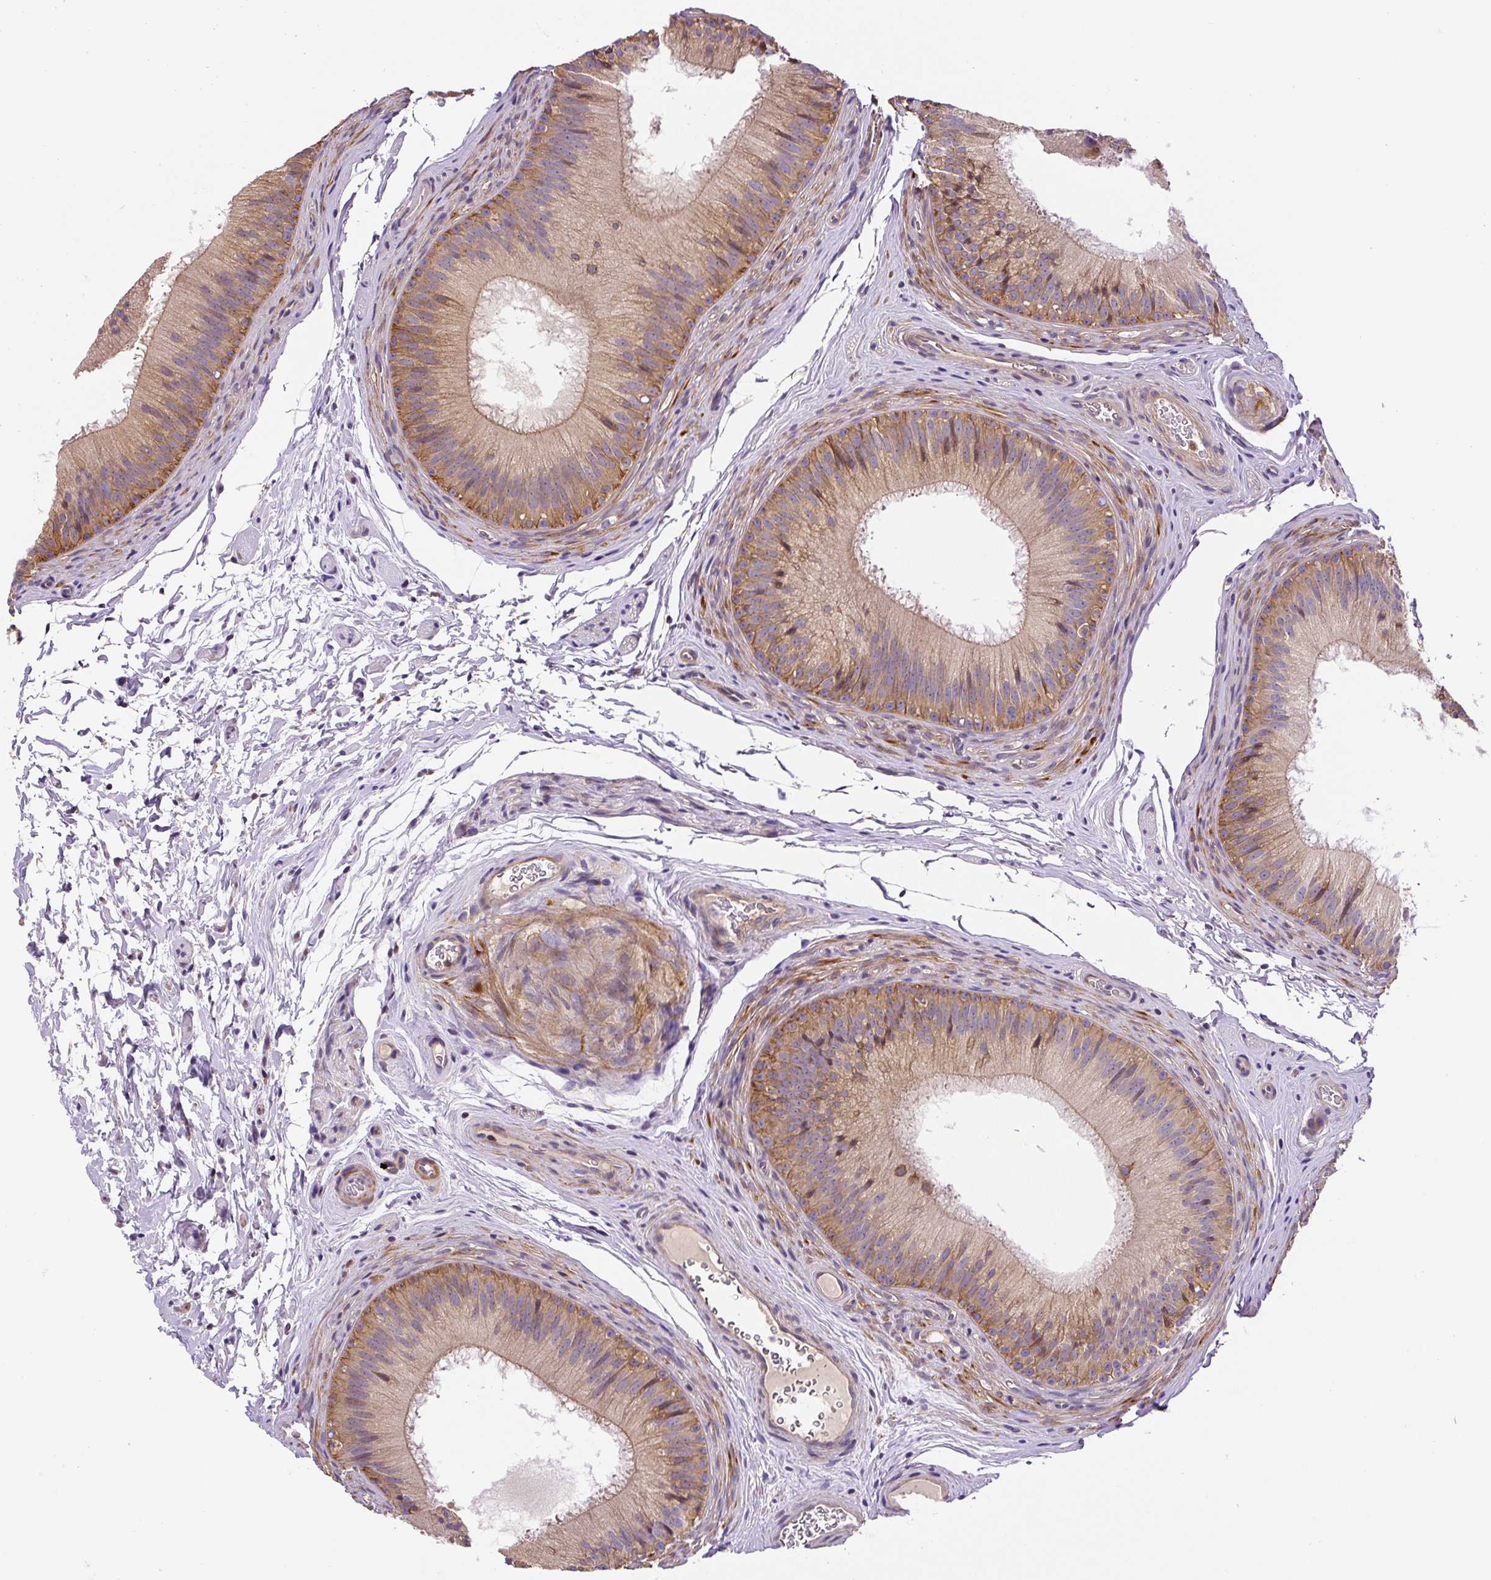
{"staining": {"intensity": "moderate", "quantity": ">75%", "location": "cytoplasmic/membranous"}, "tissue": "epididymis", "cell_type": "Glandular cells", "image_type": "normal", "snomed": [{"axis": "morphology", "description": "Normal tissue, NOS"}, {"axis": "topography", "description": "Epididymis"}], "caption": "Protein staining by immunohistochemistry (IHC) reveals moderate cytoplasmic/membranous expression in about >75% of glandular cells in benign epididymis. The staining is performed using DAB brown chromogen to label protein expression. The nuclei are counter-stained blue using hematoxylin.", "gene": "CCDC28A", "patient": {"sex": "male", "age": 24}}